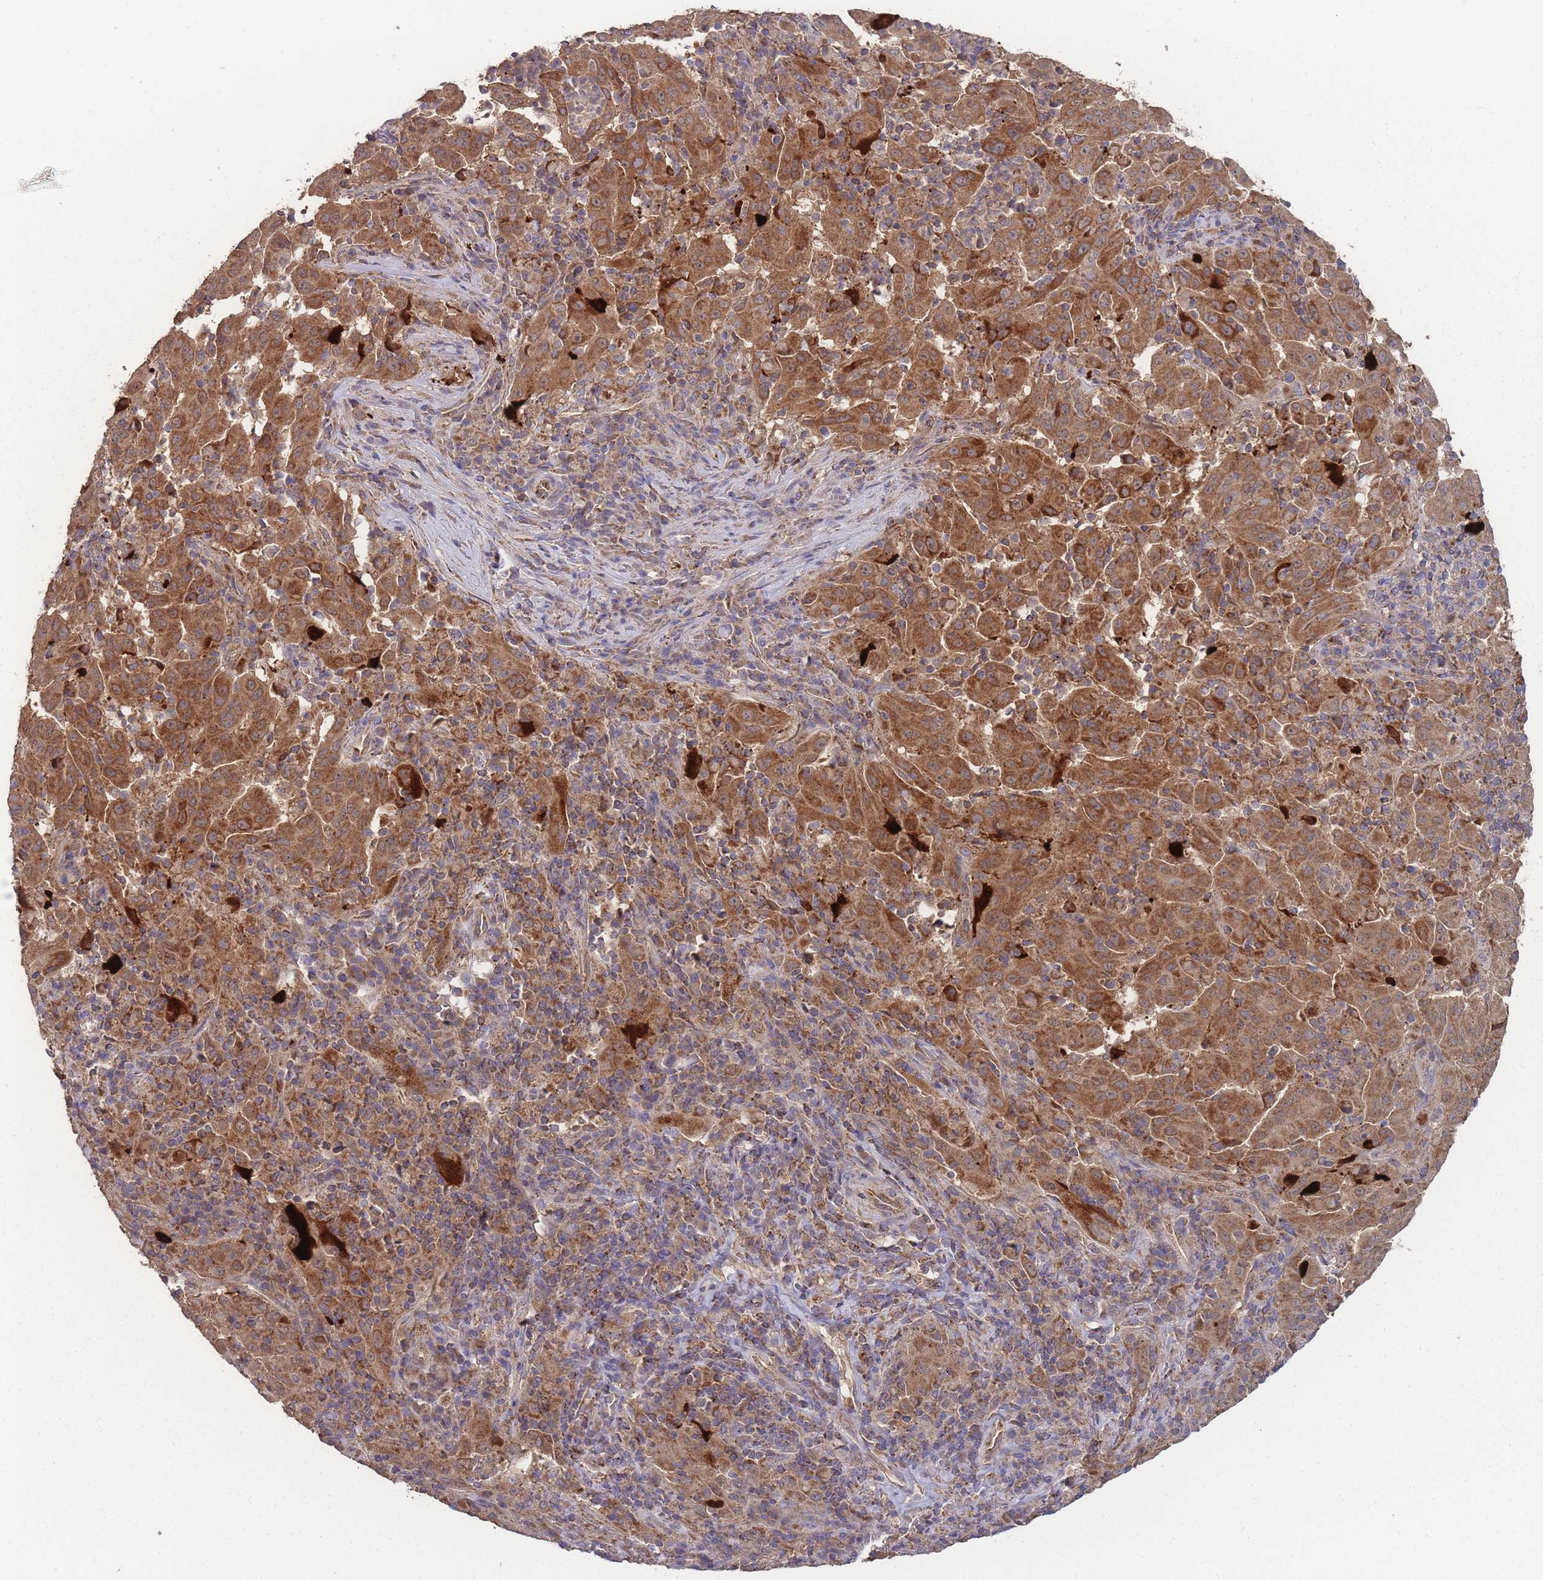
{"staining": {"intensity": "moderate", "quantity": ">75%", "location": "cytoplasmic/membranous"}, "tissue": "pancreatic cancer", "cell_type": "Tumor cells", "image_type": "cancer", "snomed": [{"axis": "morphology", "description": "Adenocarcinoma, NOS"}, {"axis": "topography", "description": "Pancreas"}], "caption": "Immunohistochemistry (IHC) of human pancreatic cancer (adenocarcinoma) displays medium levels of moderate cytoplasmic/membranous positivity in about >75% of tumor cells.", "gene": "SLC35B4", "patient": {"sex": "male", "age": 63}}